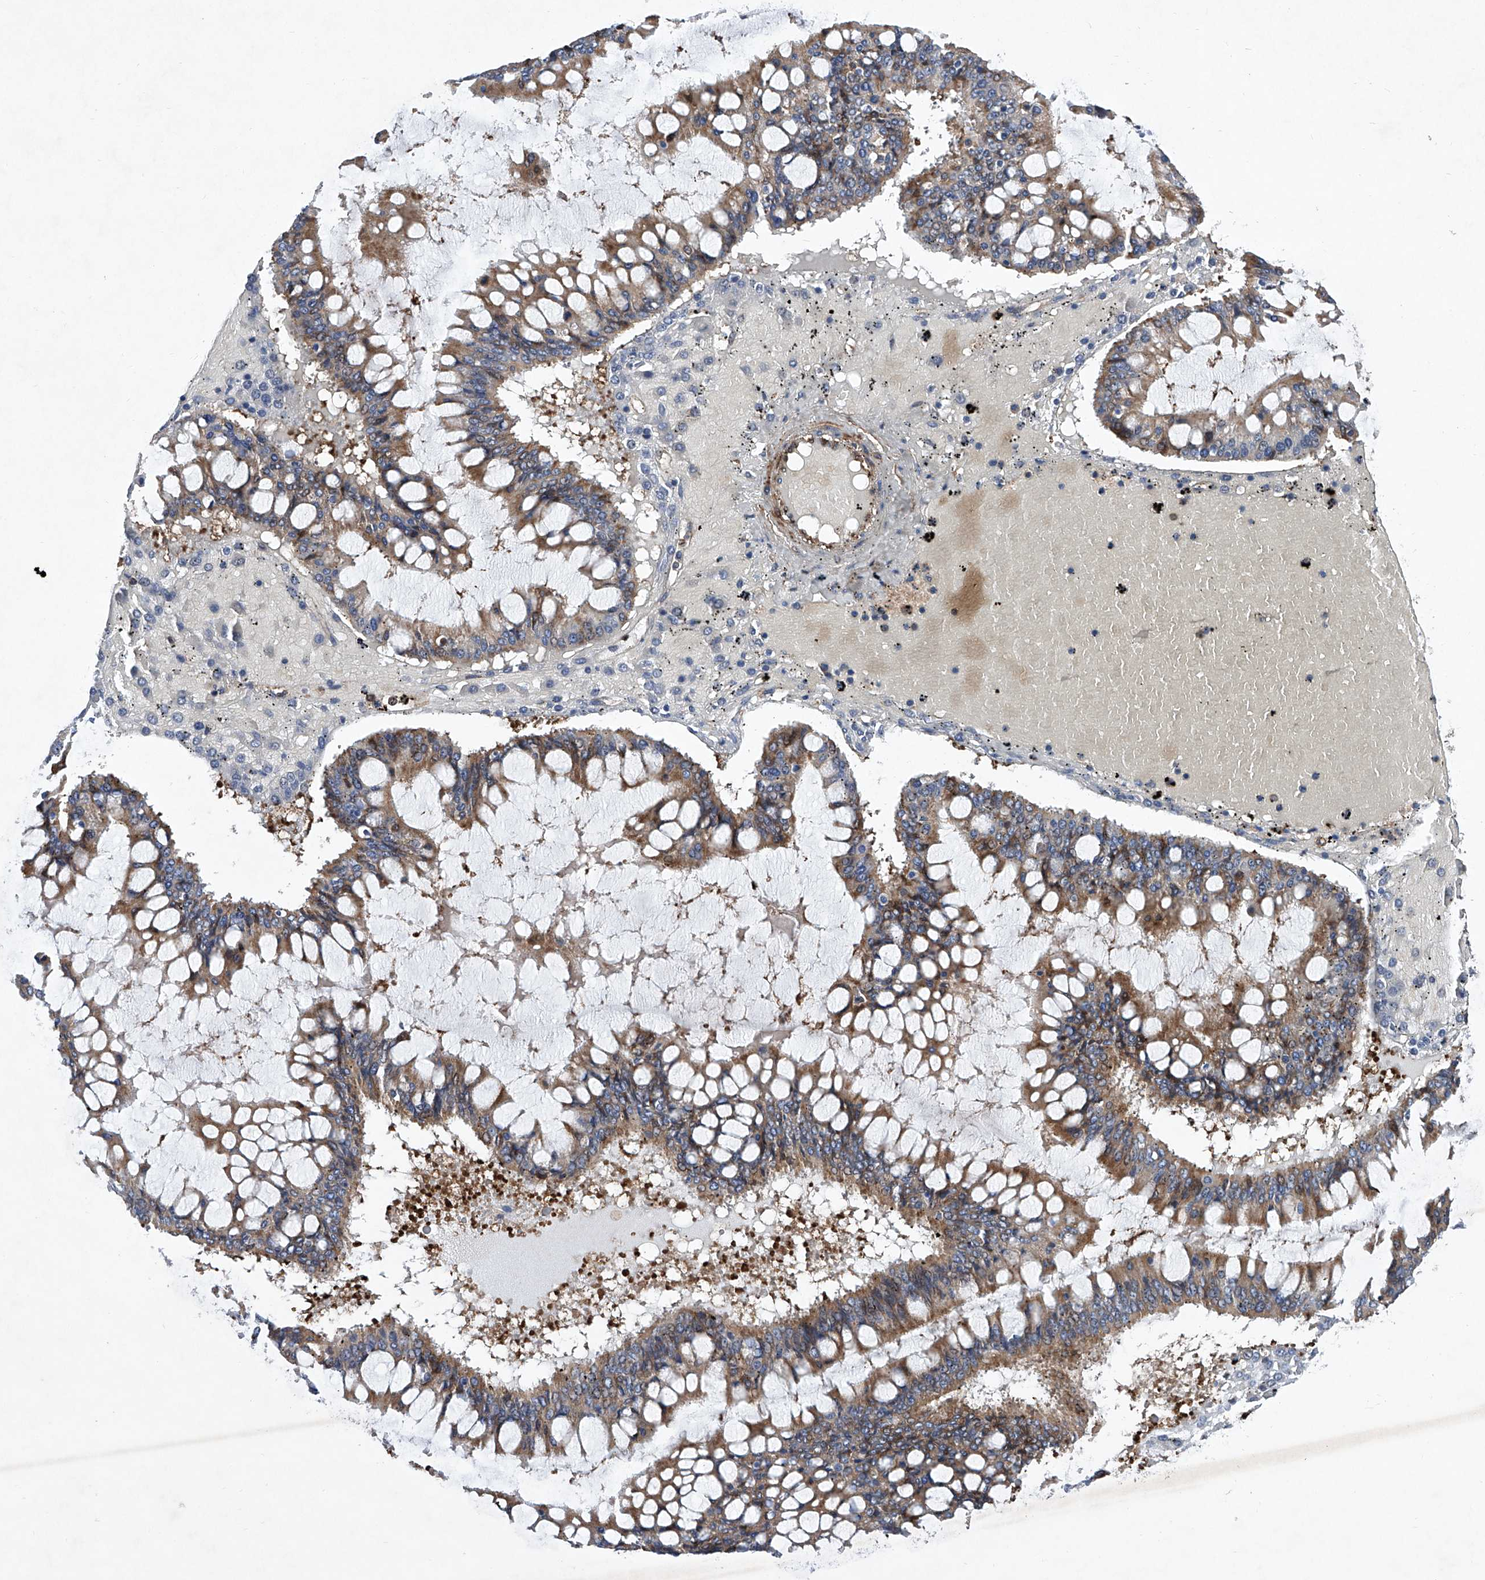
{"staining": {"intensity": "moderate", "quantity": ">75%", "location": "cytoplasmic/membranous"}, "tissue": "ovarian cancer", "cell_type": "Tumor cells", "image_type": "cancer", "snomed": [{"axis": "morphology", "description": "Cystadenocarcinoma, mucinous, NOS"}, {"axis": "topography", "description": "Ovary"}], "caption": "Immunohistochemical staining of human ovarian mucinous cystadenocarcinoma displays moderate cytoplasmic/membranous protein staining in about >75% of tumor cells.", "gene": "NT5C3A", "patient": {"sex": "female", "age": 73}}